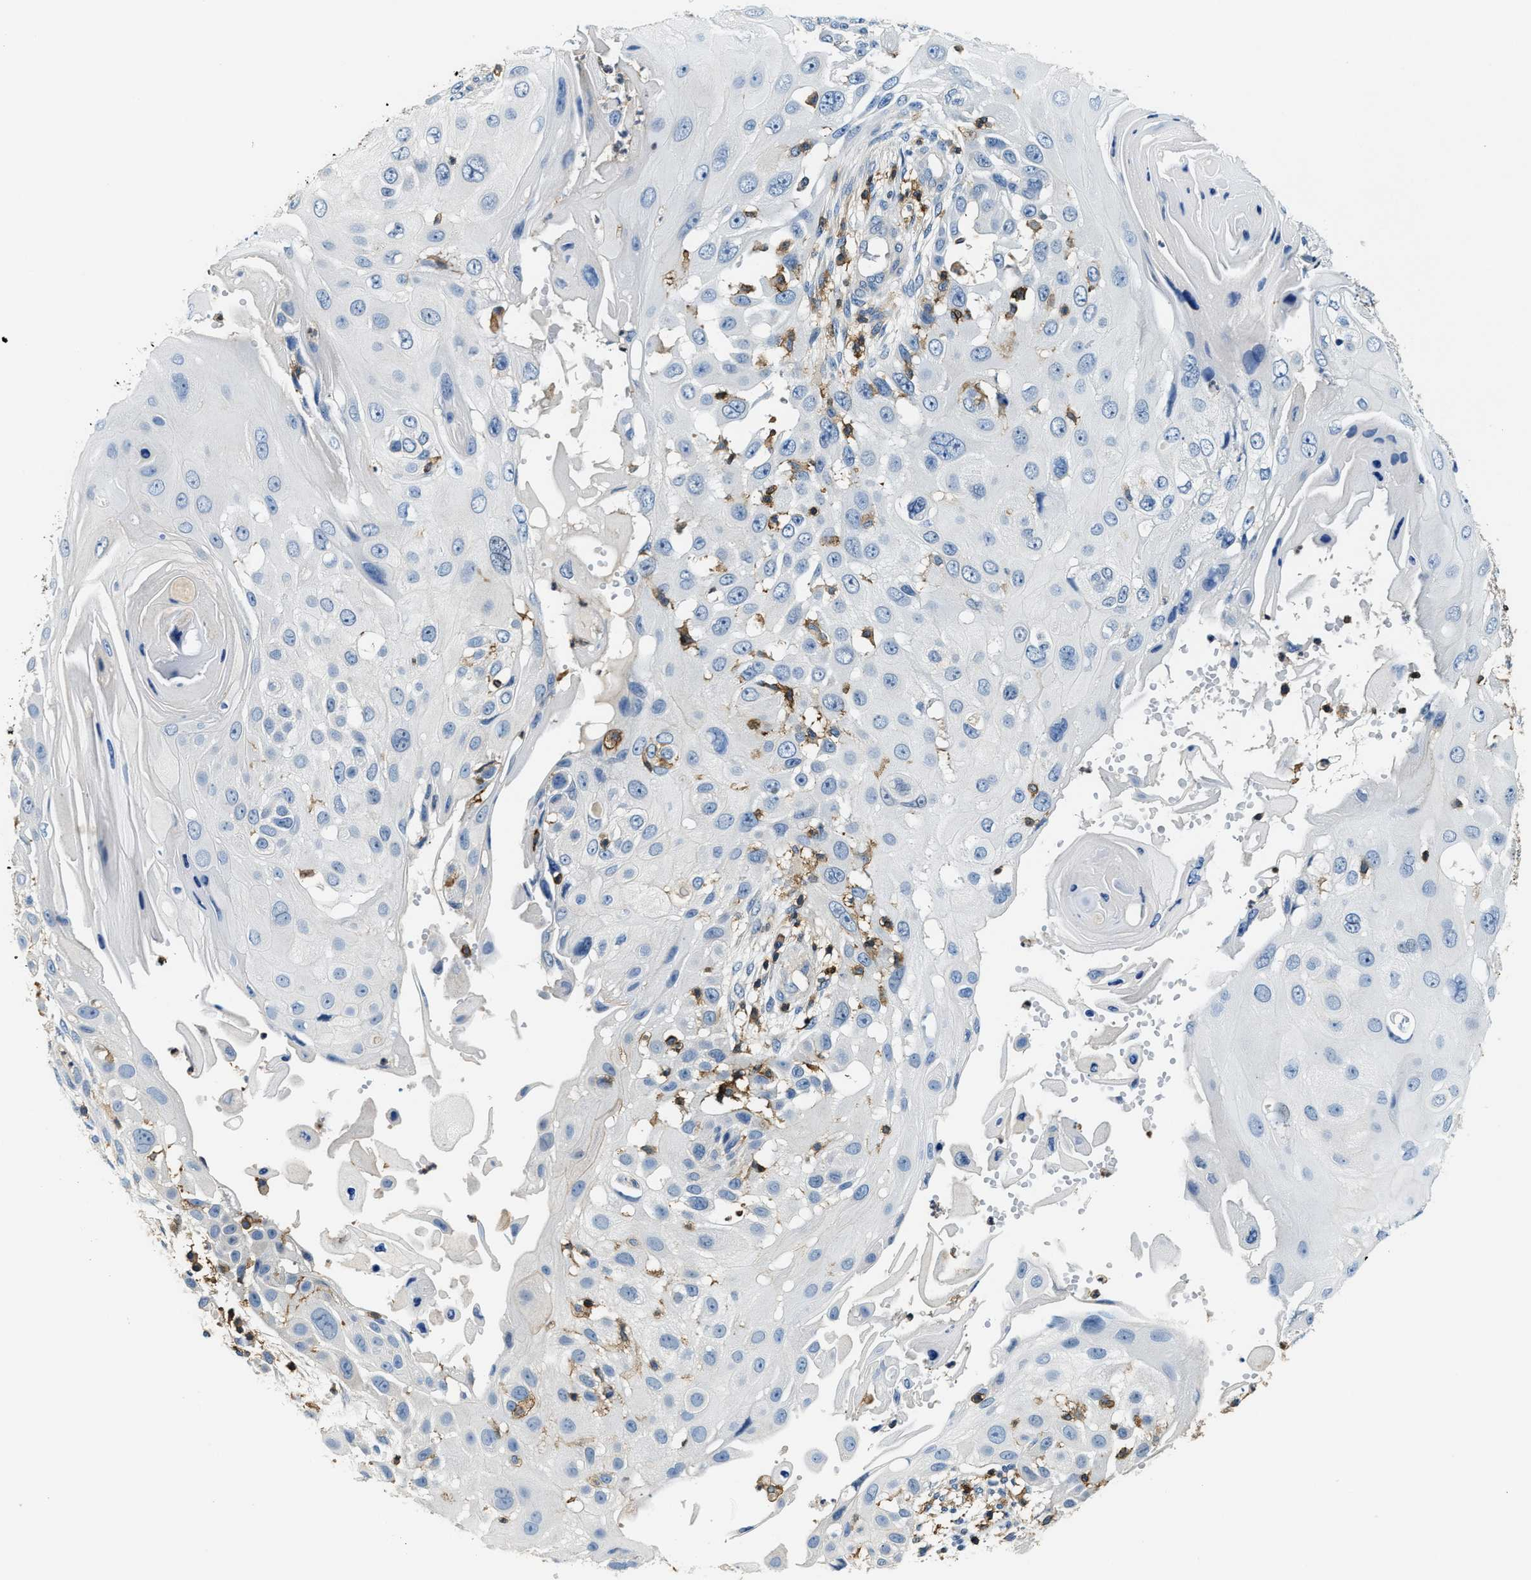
{"staining": {"intensity": "negative", "quantity": "none", "location": "none"}, "tissue": "skin cancer", "cell_type": "Tumor cells", "image_type": "cancer", "snomed": [{"axis": "morphology", "description": "Squamous cell carcinoma, NOS"}, {"axis": "topography", "description": "Skin"}], "caption": "A micrograph of human skin cancer is negative for staining in tumor cells.", "gene": "MYO1G", "patient": {"sex": "female", "age": 44}}